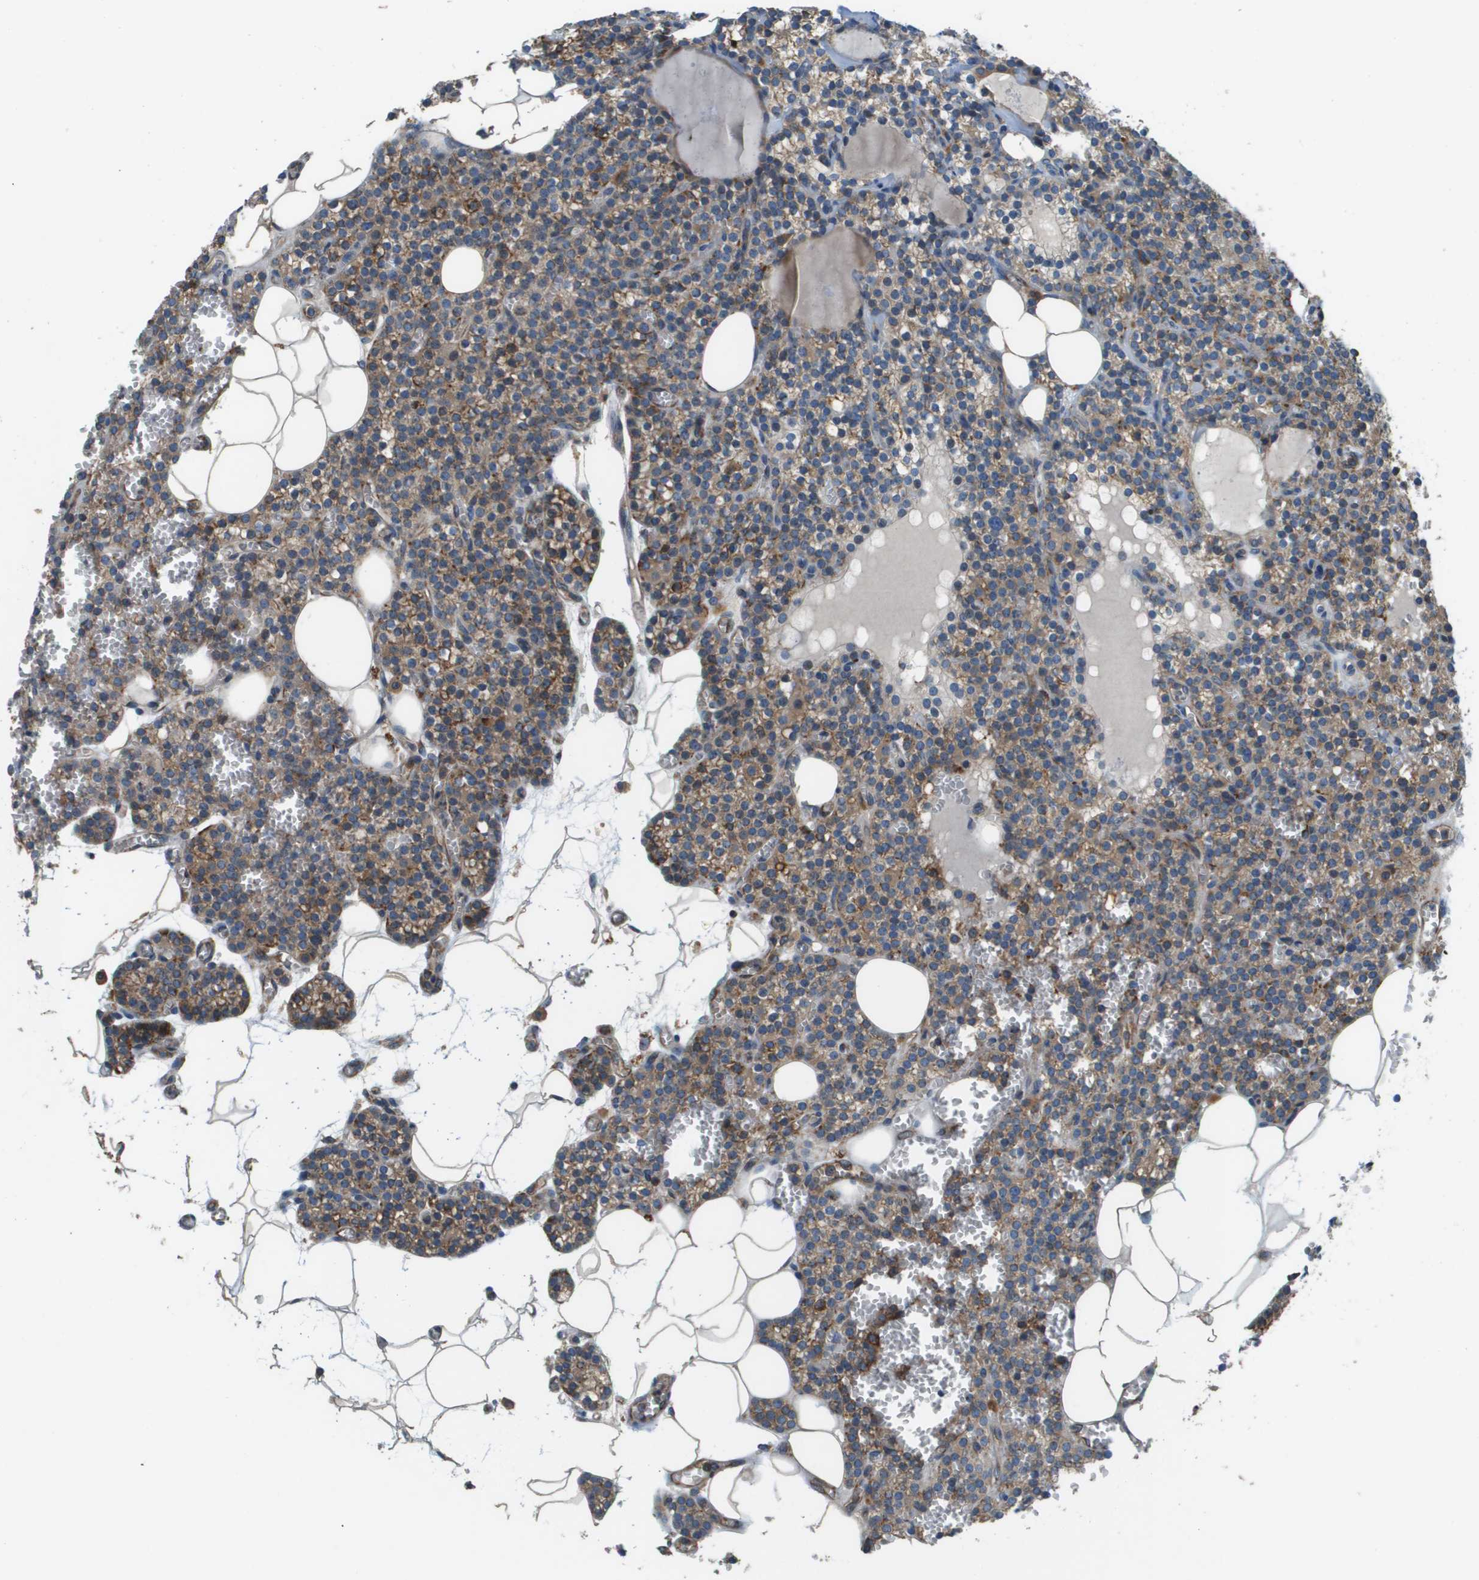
{"staining": {"intensity": "weak", "quantity": ">75%", "location": "cytoplasmic/membranous"}, "tissue": "parathyroid gland", "cell_type": "Glandular cells", "image_type": "normal", "snomed": [{"axis": "morphology", "description": "Normal tissue, NOS"}, {"axis": "morphology", "description": "Adenoma, NOS"}, {"axis": "topography", "description": "Parathyroid gland"}], "caption": "Immunohistochemical staining of benign parathyroid gland exhibits low levels of weak cytoplasmic/membranous positivity in approximately >75% of glandular cells. (DAB IHC, brown staining for protein, blue staining for nuclei).", "gene": "SAMSN1", "patient": {"sex": "female", "age": 58}}